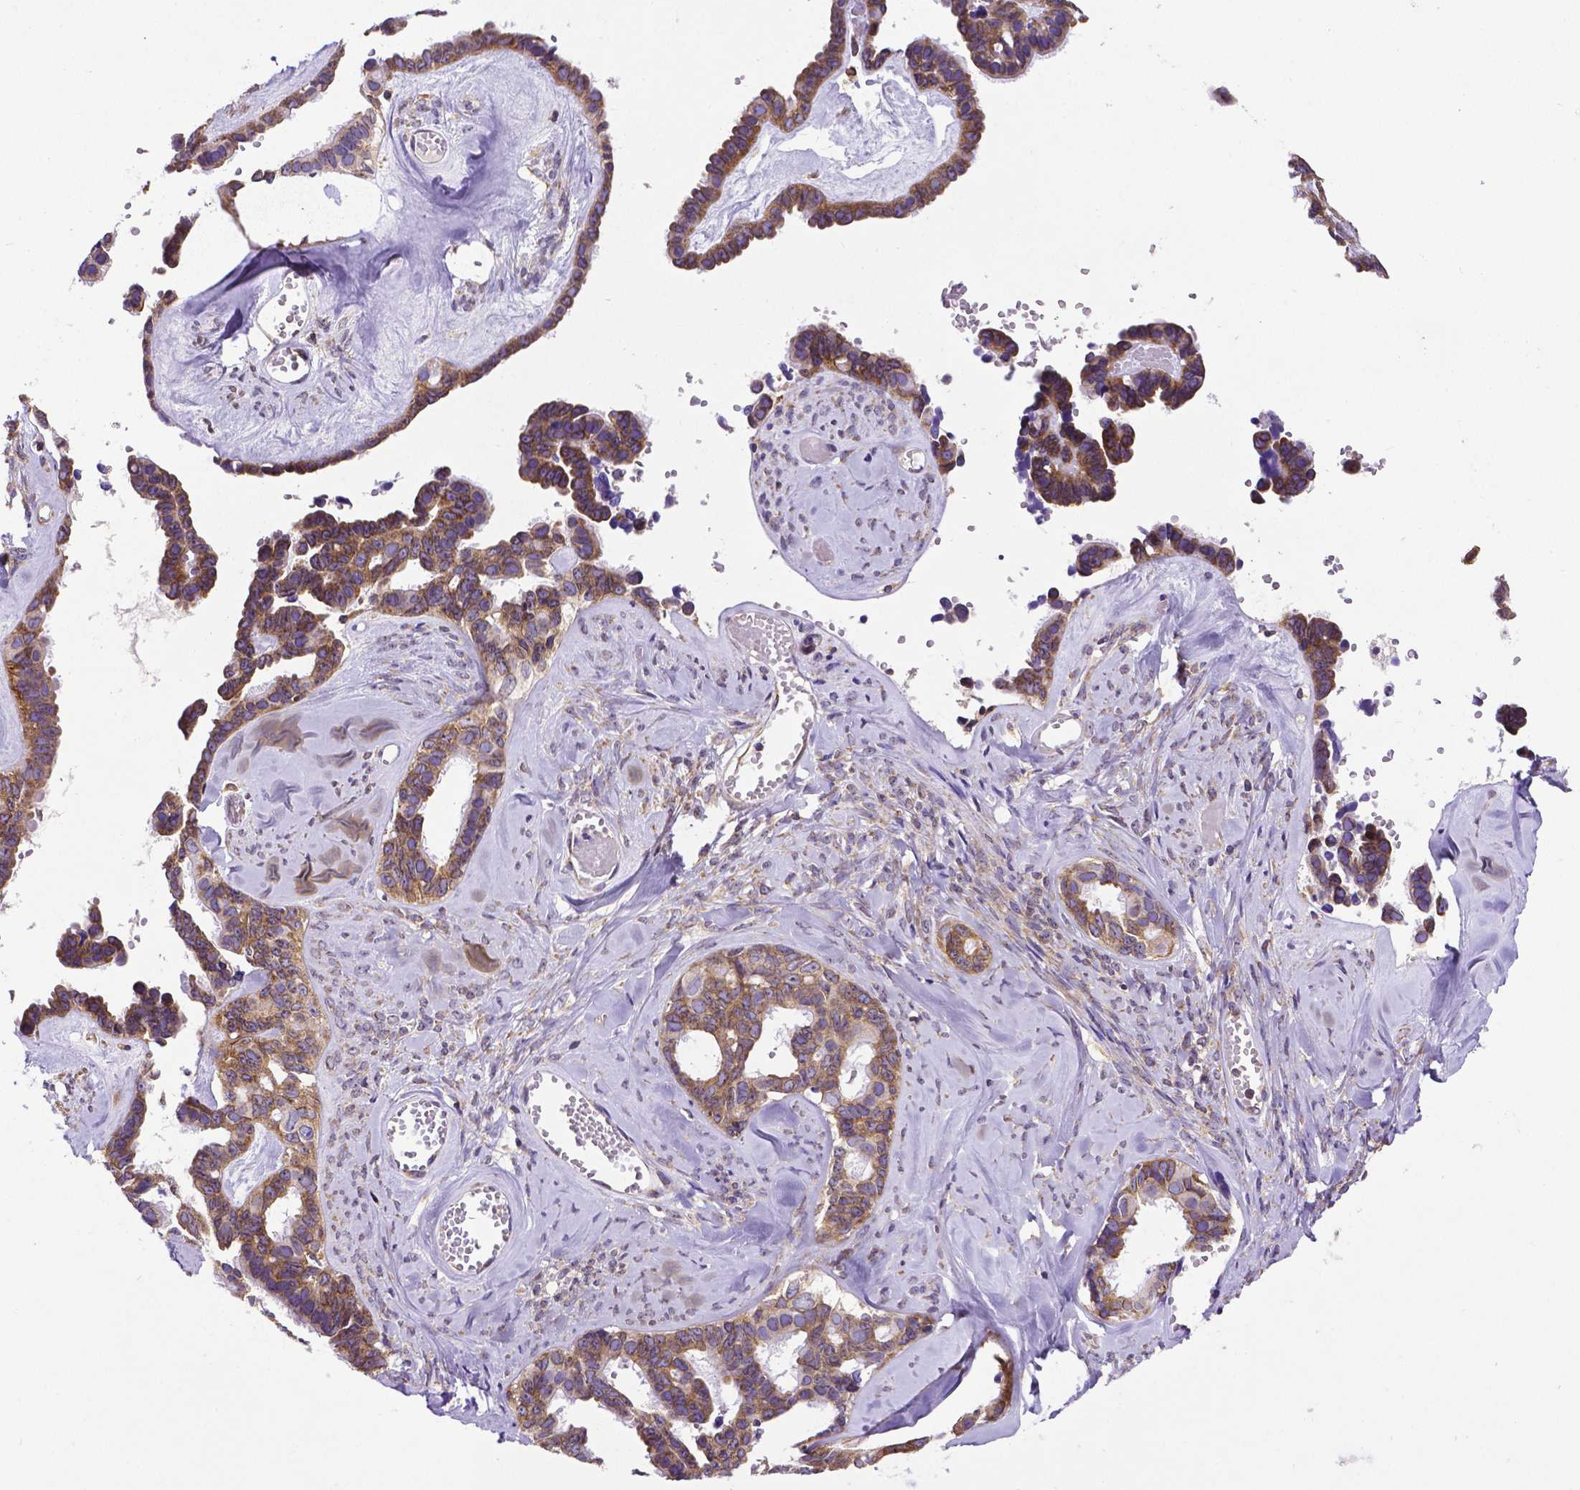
{"staining": {"intensity": "moderate", "quantity": ">75%", "location": "cytoplasmic/membranous"}, "tissue": "ovarian cancer", "cell_type": "Tumor cells", "image_type": "cancer", "snomed": [{"axis": "morphology", "description": "Cystadenocarcinoma, serous, NOS"}, {"axis": "topography", "description": "Ovary"}], "caption": "Ovarian serous cystadenocarcinoma stained for a protein demonstrates moderate cytoplasmic/membranous positivity in tumor cells.", "gene": "MTDH", "patient": {"sex": "female", "age": 69}}